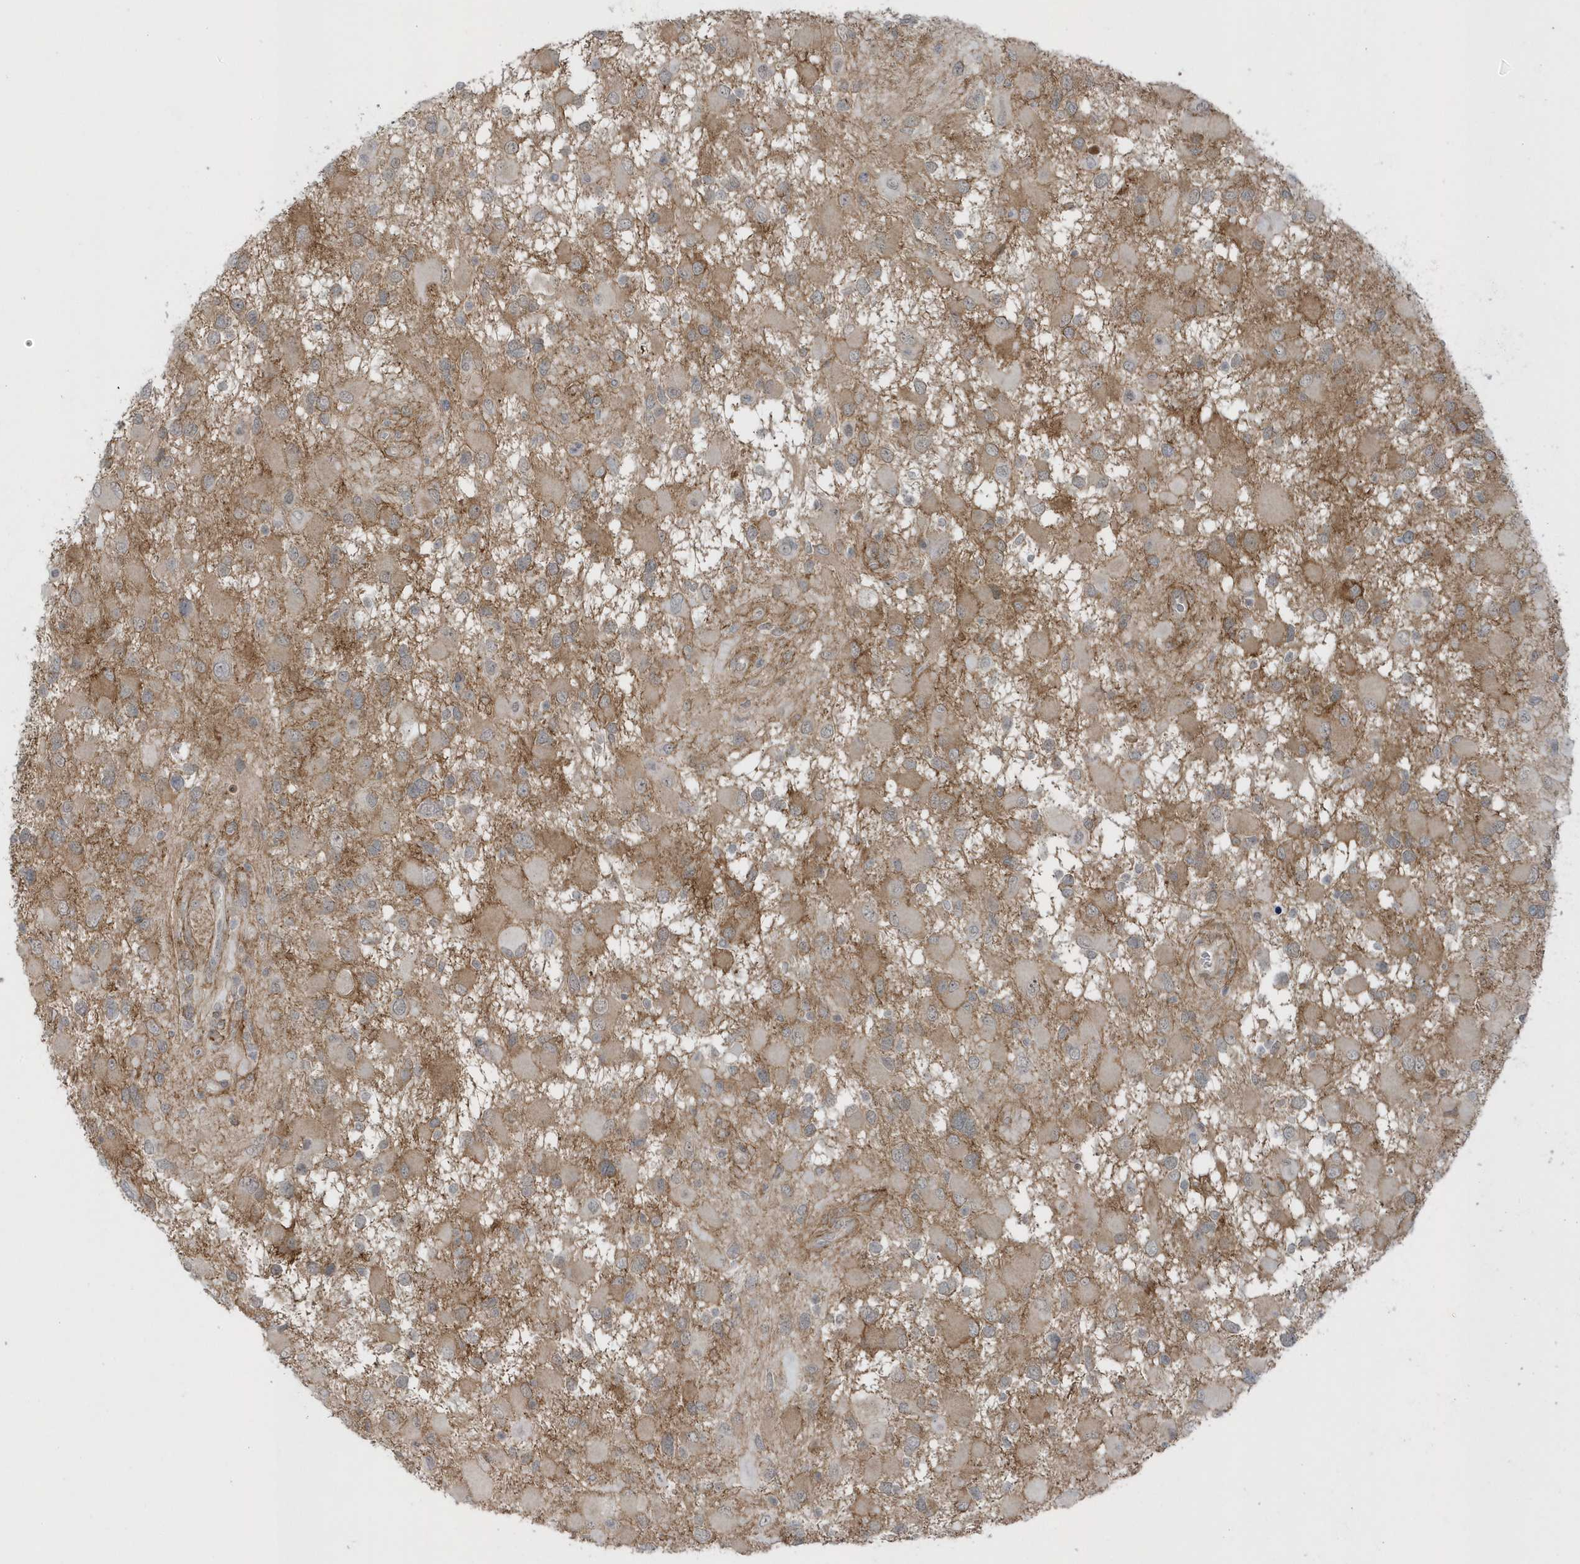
{"staining": {"intensity": "weak", "quantity": "25%-75%", "location": "cytoplasmic/membranous"}, "tissue": "glioma", "cell_type": "Tumor cells", "image_type": "cancer", "snomed": [{"axis": "morphology", "description": "Glioma, malignant, High grade"}, {"axis": "topography", "description": "Brain"}], "caption": "Glioma stained for a protein (brown) demonstrates weak cytoplasmic/membranous positive expression in approximately 25%-75% of tumor cells.", "gene": "PARD3B", "patient": {"sex": "male", "age": 53}}